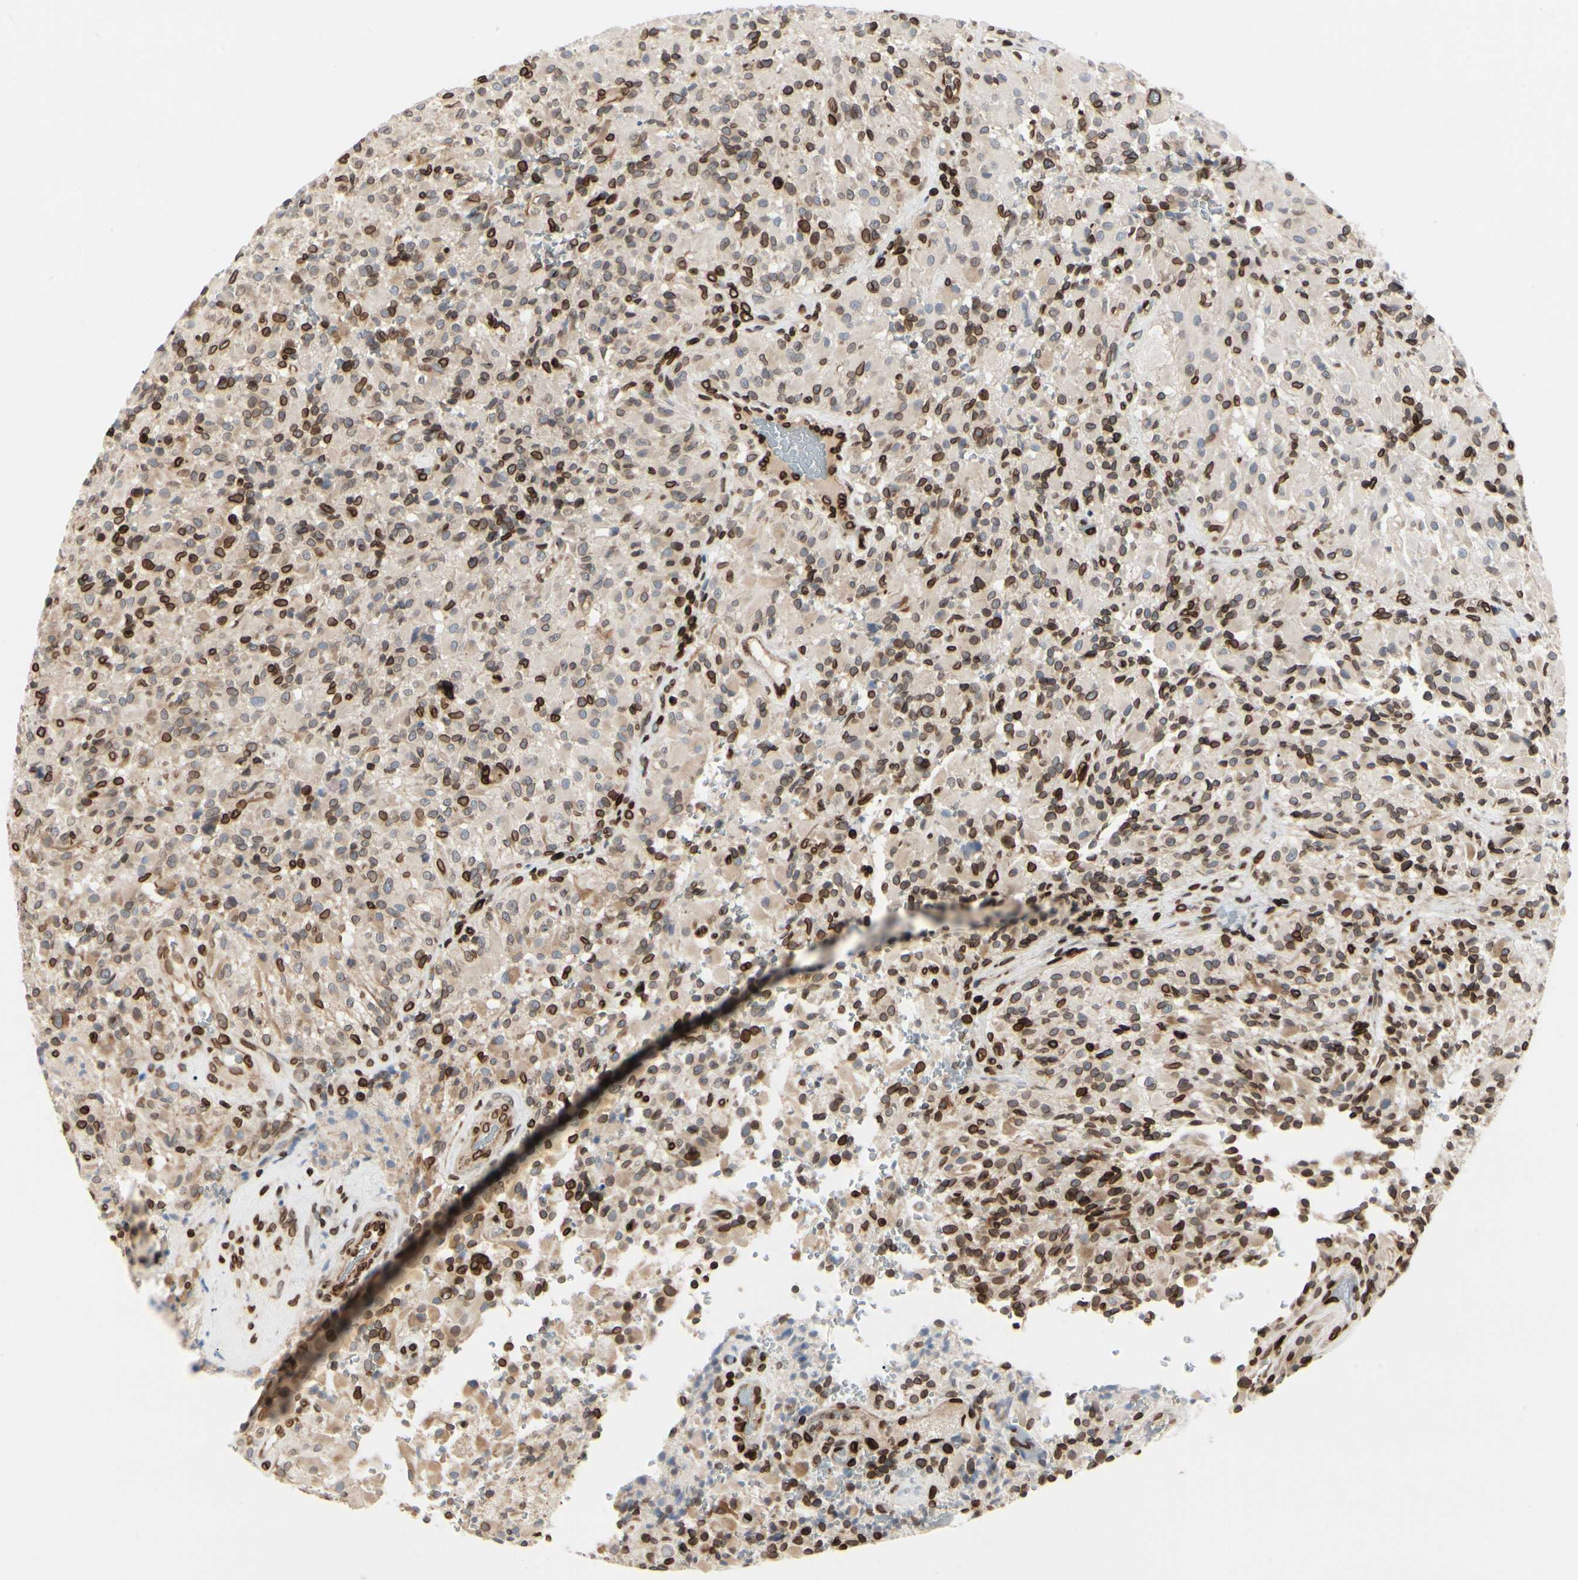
{"staining": {"intensity": "moderate", "quantity": ">75%", "location": "cytoplasmic/membranous,nuclear"}, "tissue": "glioma", "cell_type": "Tumor cells", "image_type": "cancer", "snomed": [{"axis": "morphology", "description": "Glioma, malignant, High grade"}, {"axis": "topography", "description": "Brain"}], "caption": "A histopathology image of human glioma stained for a protein exhibits moderate cytoplasmic/membranous and nuclear brown staining in tumor cells. (Stains: DAB in brown, nuclei in blue, Microscopy: brightfield microscopy at high magnification).", "gene": "TMPO", "patient": {"sex": "male", "age": 71}}